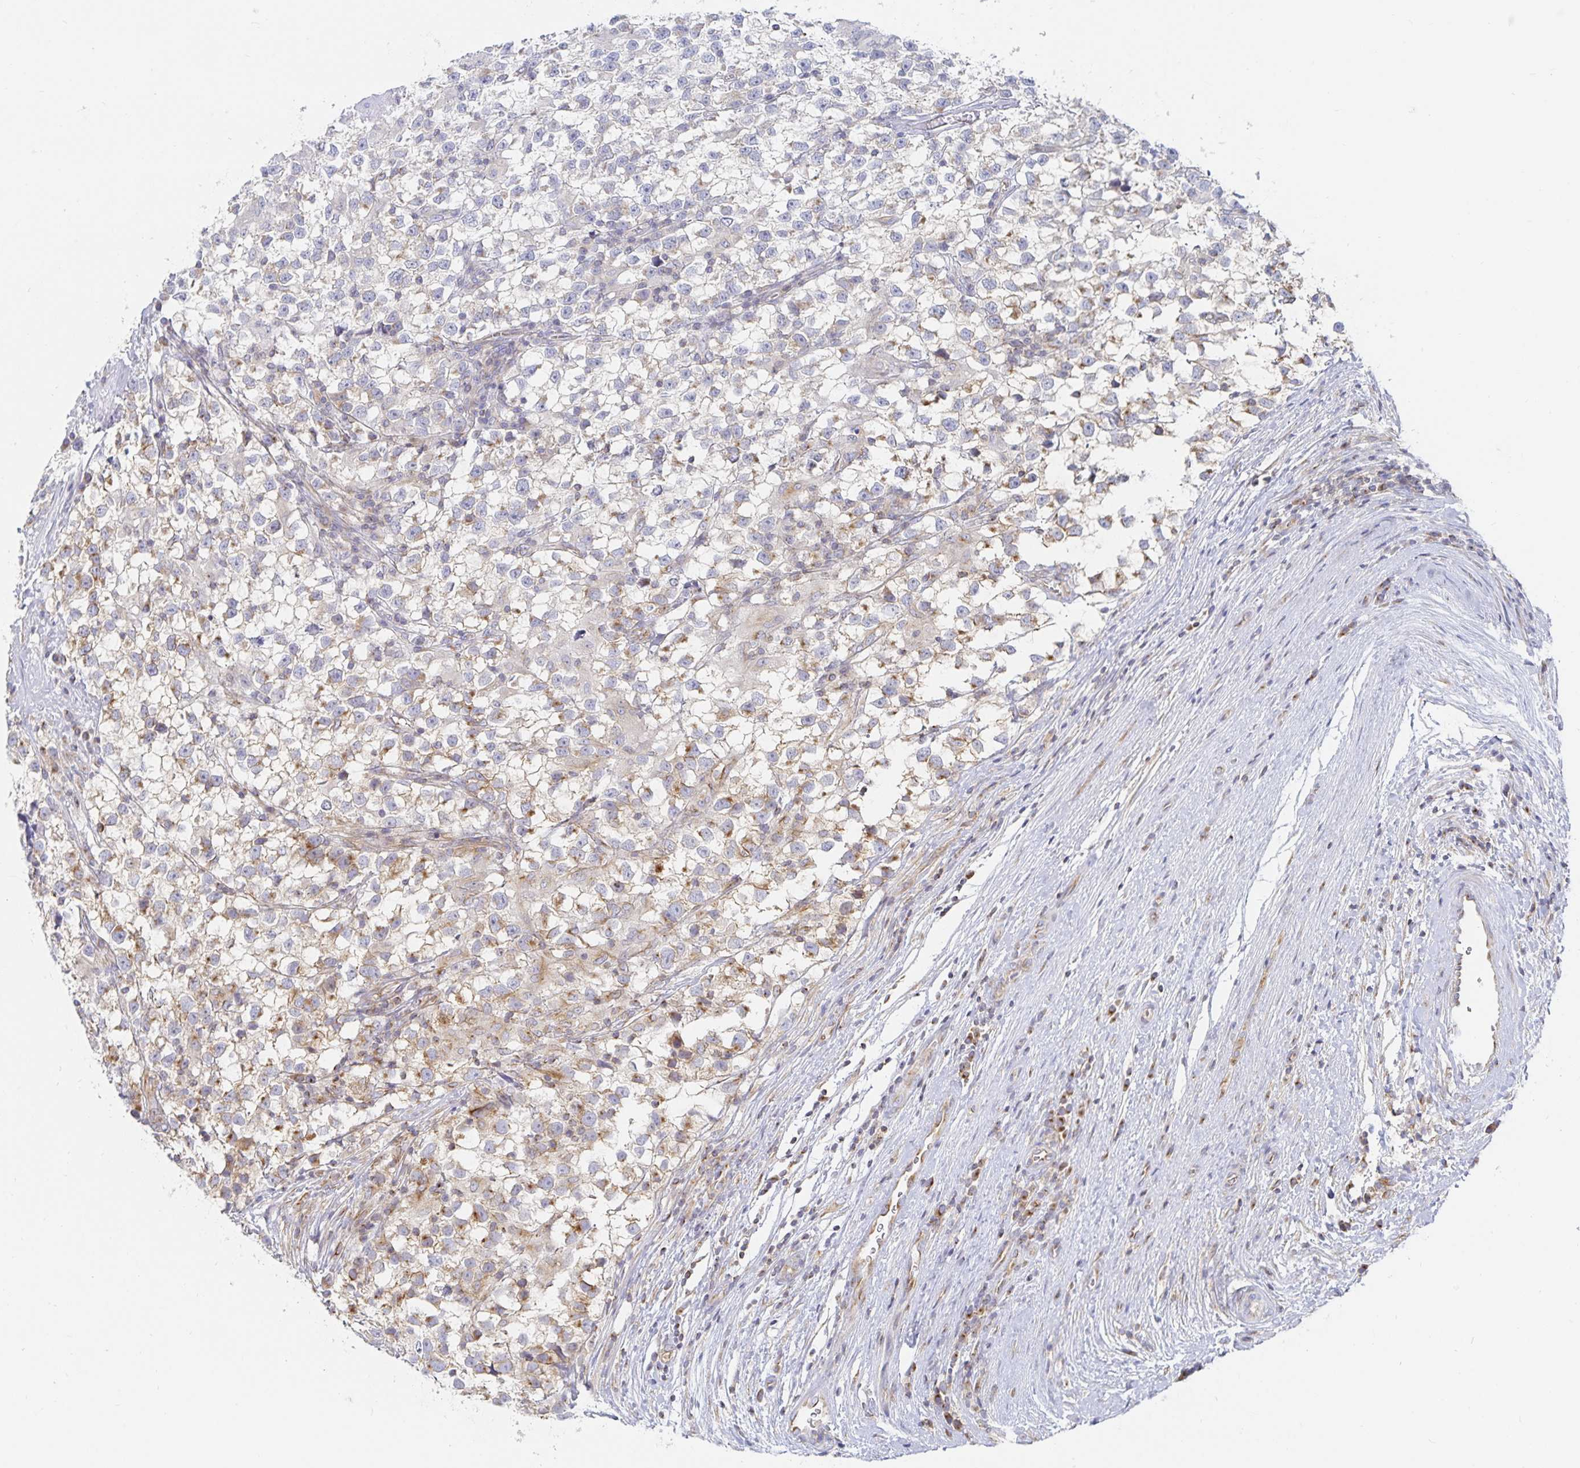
{"staining": {"intensity": "weak", "quantity": "<25%", "location": "cytoplasmic/membranous"}, "tissue": "testis cancer", "cell_type": "Tumor cells", "image_type": "cancer", "snomed": [{"axis": "morphology", "description": "Seminoma, NOS"}, {"axis": "topography", "description": "Testis"}], "caption": "IHC of testis cancer (seminoma) shows no positivity in tumor cells.", "gene": "SFTPA1", "patient": {"sex": "male", "age": 31}}